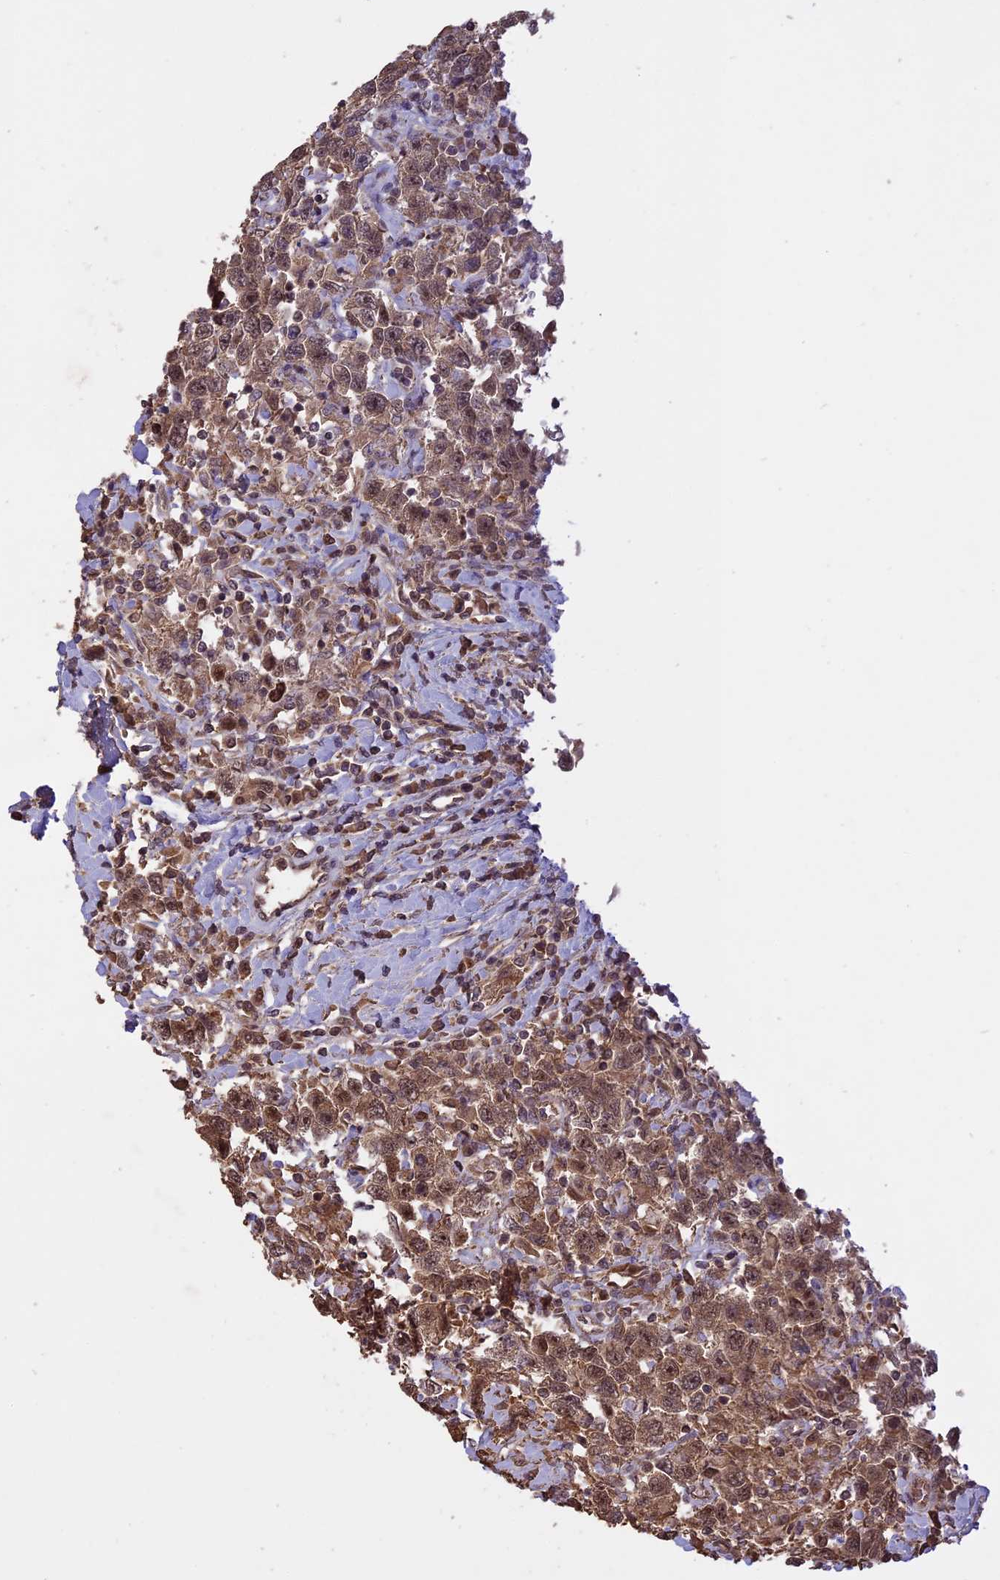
{"staining": {"intensity": "moderate", "quantity": "25%-75%", "location": "cytoplasmic/membranous,nuclear"}, "tissue": "testis cancer", "cell_type": "Tumor cells", "image_type": "cancer", "snomed": [{"axis": "morphology", "description": "Seminoma, NOS"}, {"axis": "topography", "description": "Testis"}], "caption": "This photomicrograph displays IHC staining of testis cancer (seminoma), with medium moderate cytoplasmic/membranous and nuclear staining in approximately 25%-75% of tumor cells.", "gene": "TIGD7", "patient": {"sex": "male", "age": 41}}